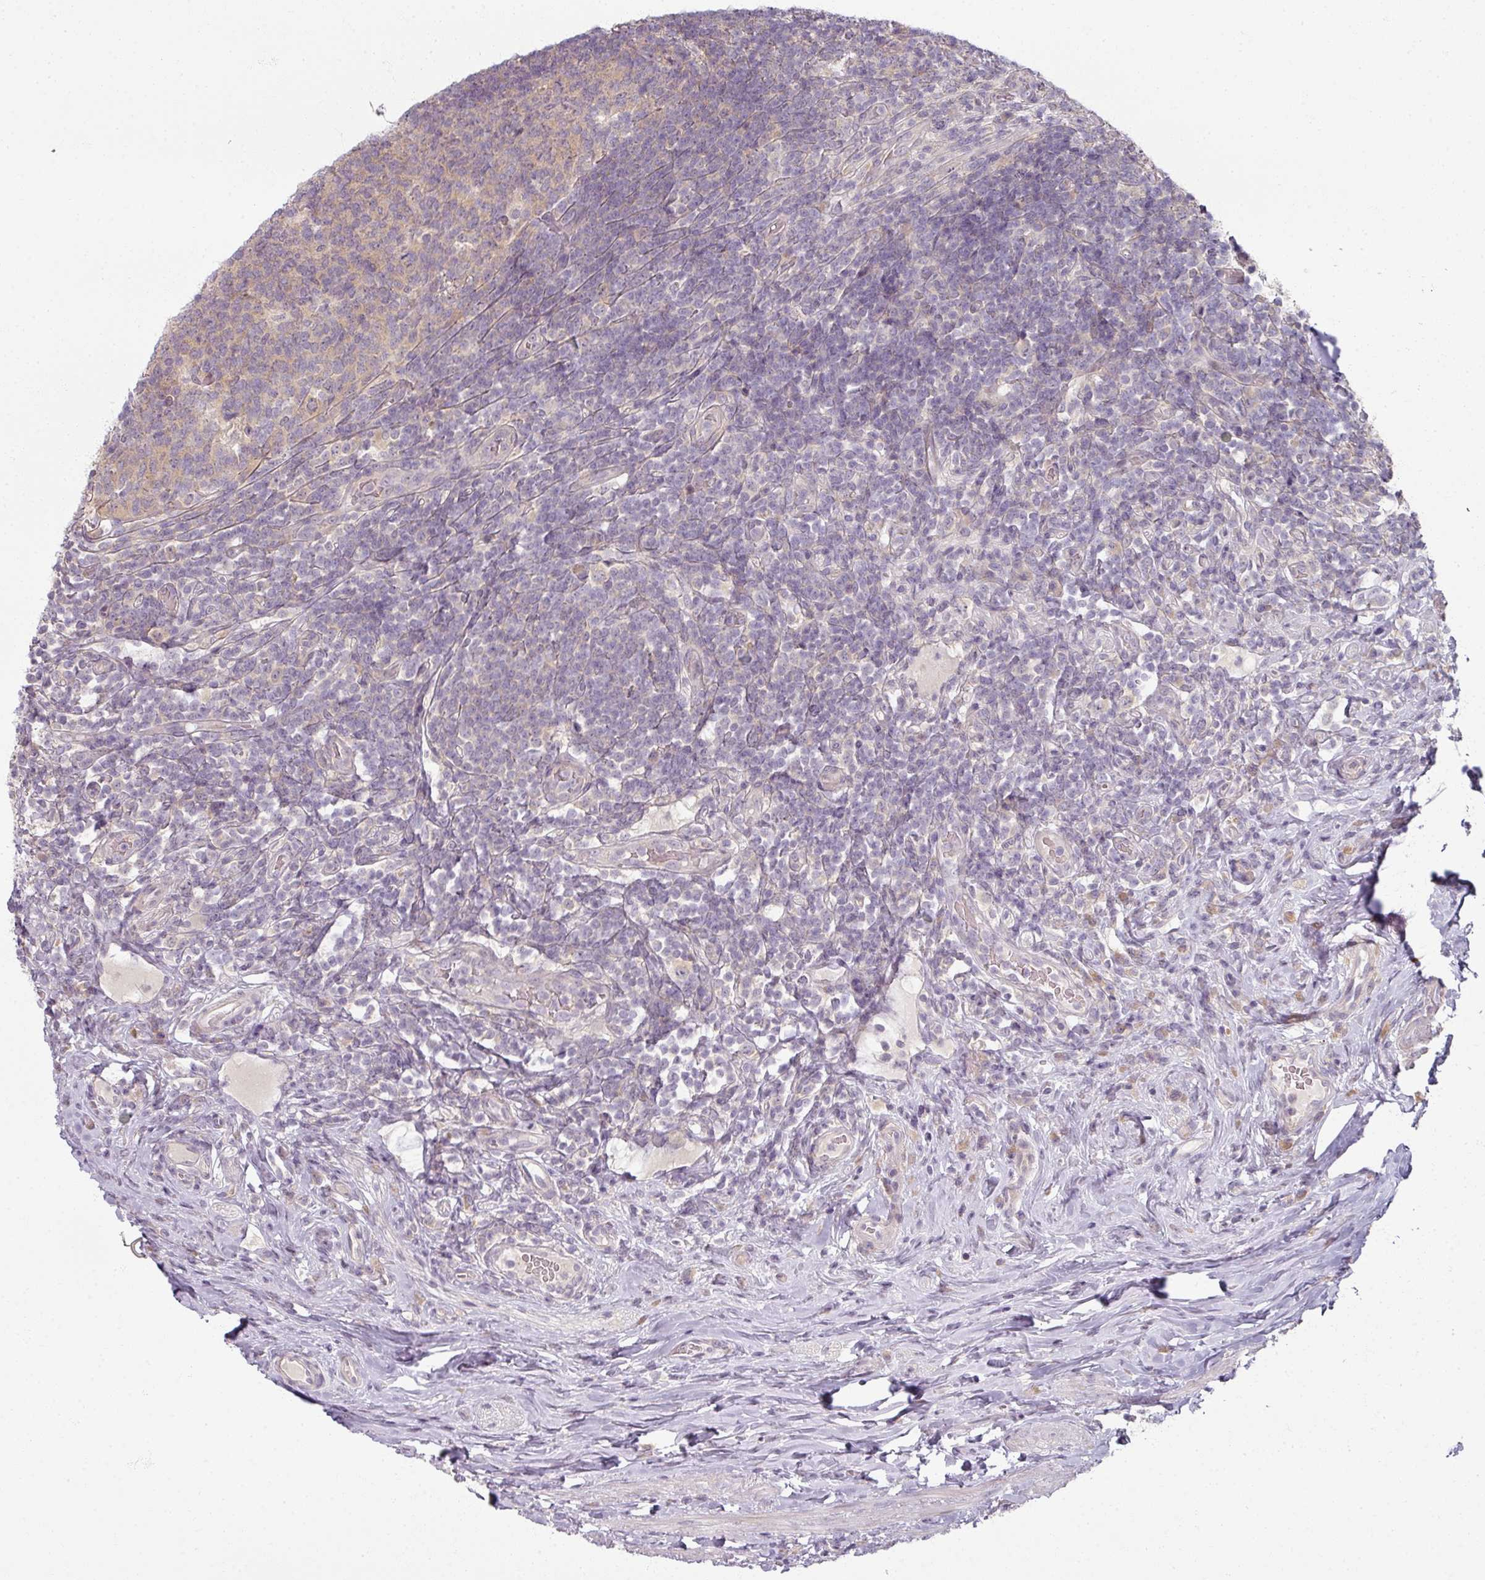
{"staining": {"intensity": "weak", "quantity": ">75%", "location": "cytoplasmic/membranous"}, "tissue": "appendix", "cell_type": "Glandular cells", "image_type": "normal", "snomed": [{"axis": "morphology", "description": "Normal tissue, NOS"}, {"axis": "topography", "description": "Appendix"}], "caption": "Protein staining of unremarkable appendix reveals weak cytoplasmic/membranous positivity in about >75% of glandular cells. (DAB (3,3'-diaminobenzidine) = brown stain, brightfield microscopy at high magnification).", "gene": "MYMK", "patient": {"sex": "female", "age": 43}}